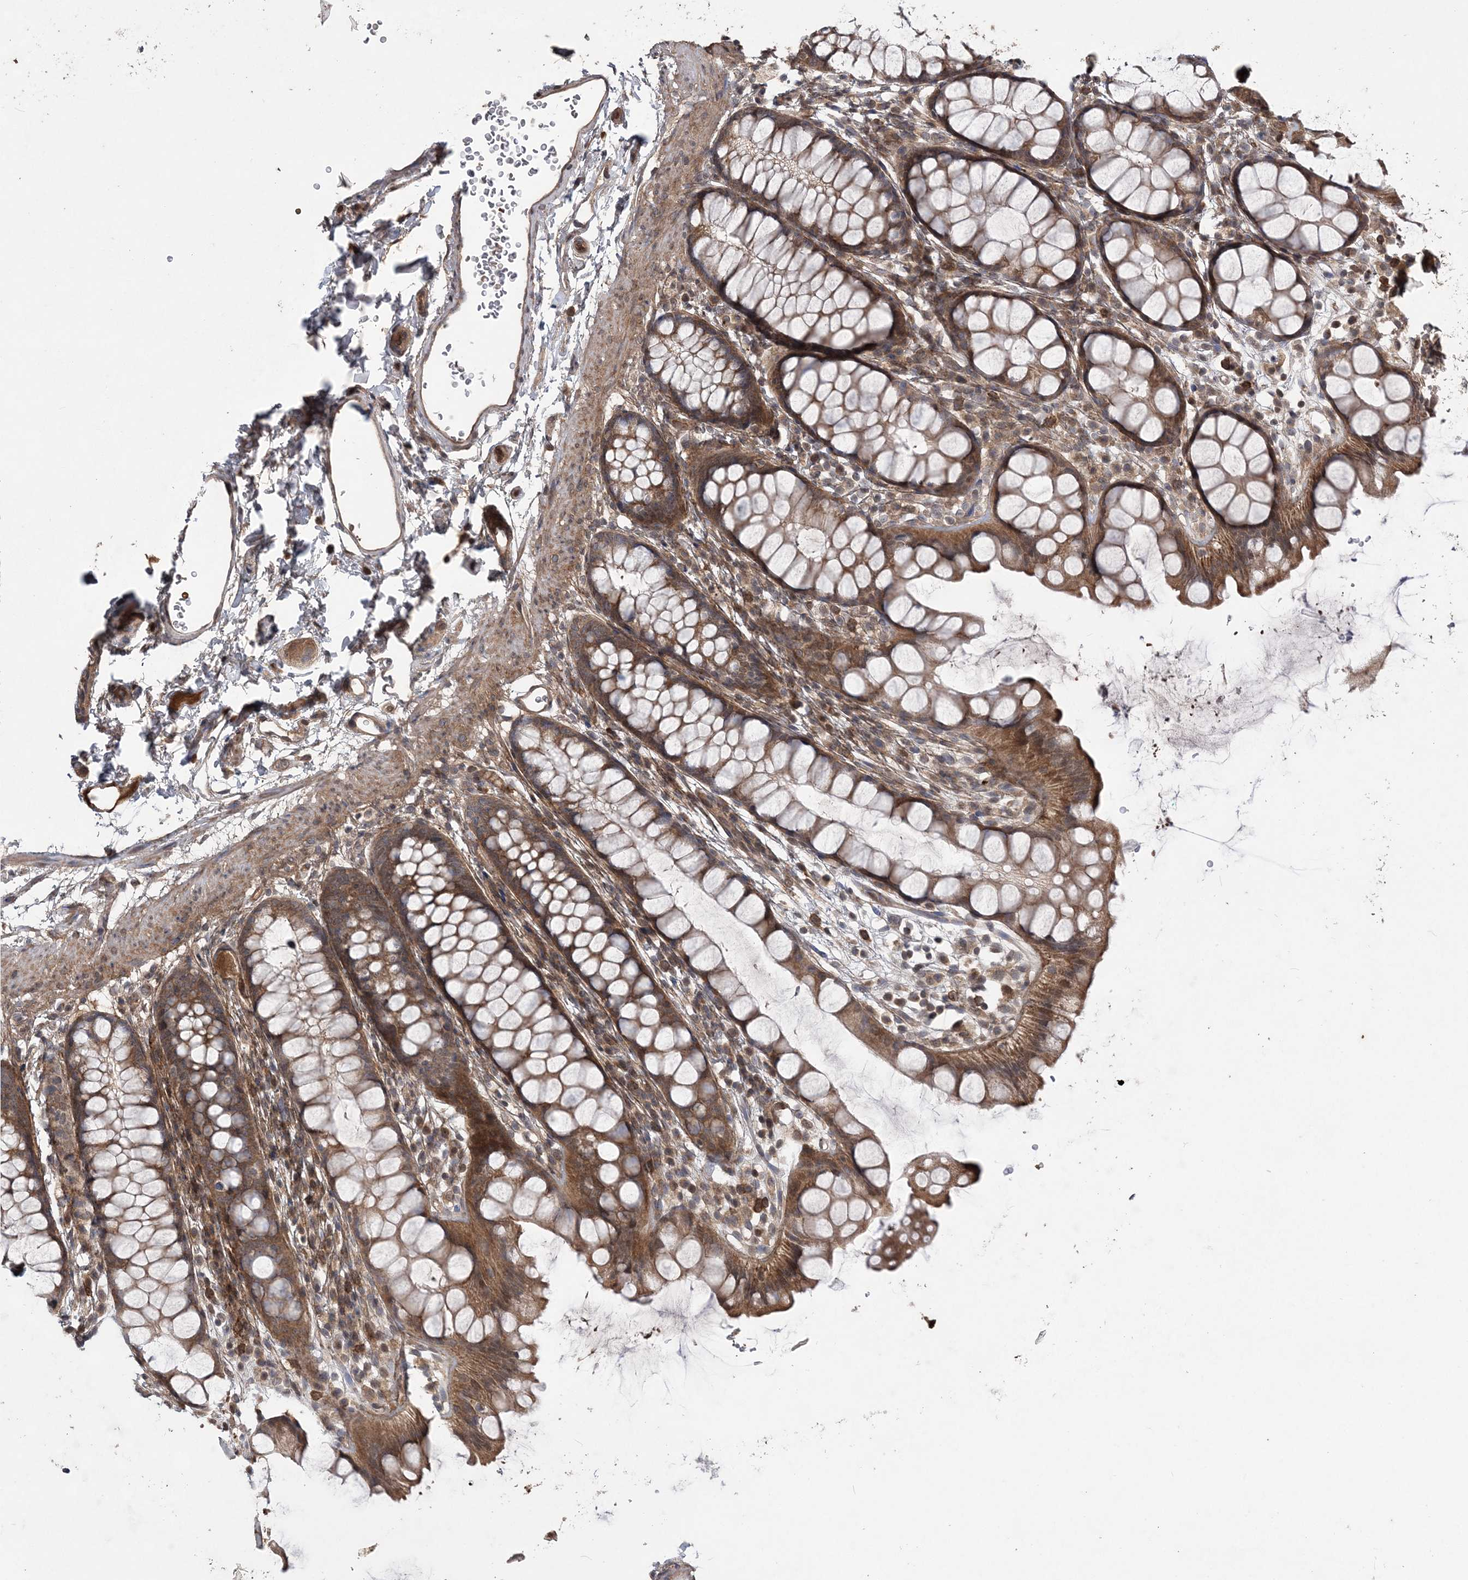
{"staining": {"intensity": "strong", "quantity": "25%-75%", "location": "cytoplasmic/membranous"}, "tissue": "rectum", "cell_type": "Glandular cells", "image_type": "normal", "snomed": [{"axis": "morphology", "description": "Normal tissue, NOS"}, {"axis": "topography", "description": "Rectum"}], "caption": "Immunohistochemistry (IHC) (DAB (3,3'-diaminobenzidine)) staining of unremarkable rectum exhibits strong cytoplasmic/membranous protein staining in about 25%-75% of glandular cells.", "gene": "HMGCS1", "patient": {"sex": "female", "age": 65}}